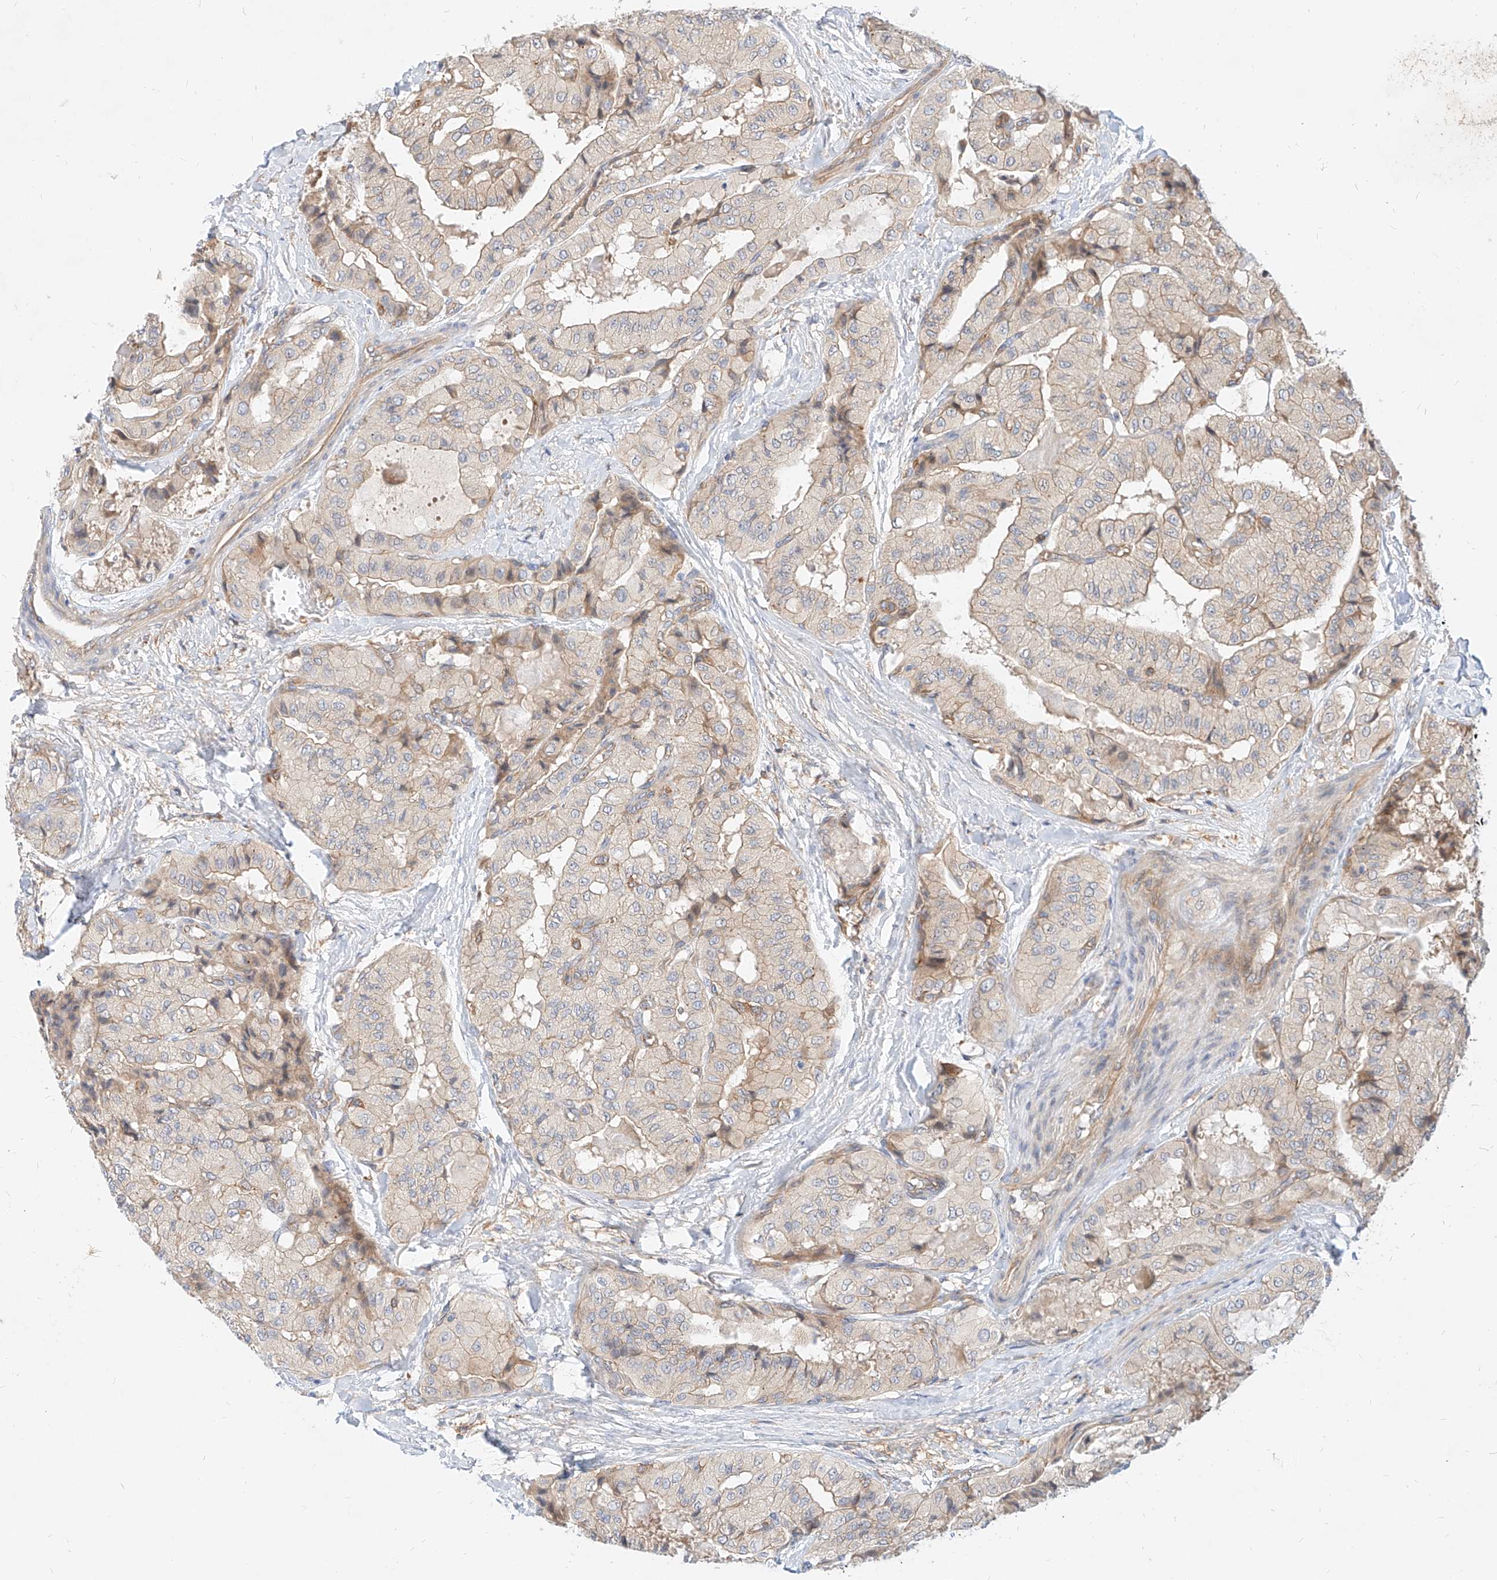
{"staining": {"intensity": "negative", "quantity": "none", "location": "none"}, "tissue": "thyroid cancer", "cell_type": "Tumor cells", "image_type": "cancer", "snomed": [{"axis": "morphology", "description": "Papillary adenocarcinoma, NOS"}, {"axis": "topography", "description": "Thyroid gland"}], "caption": "Histopathology image shows no protein expression in tumor cells of thyroid cancer tissue.", "gene": "NFAM1", "patient": {"sex": "female", "age": 59}}